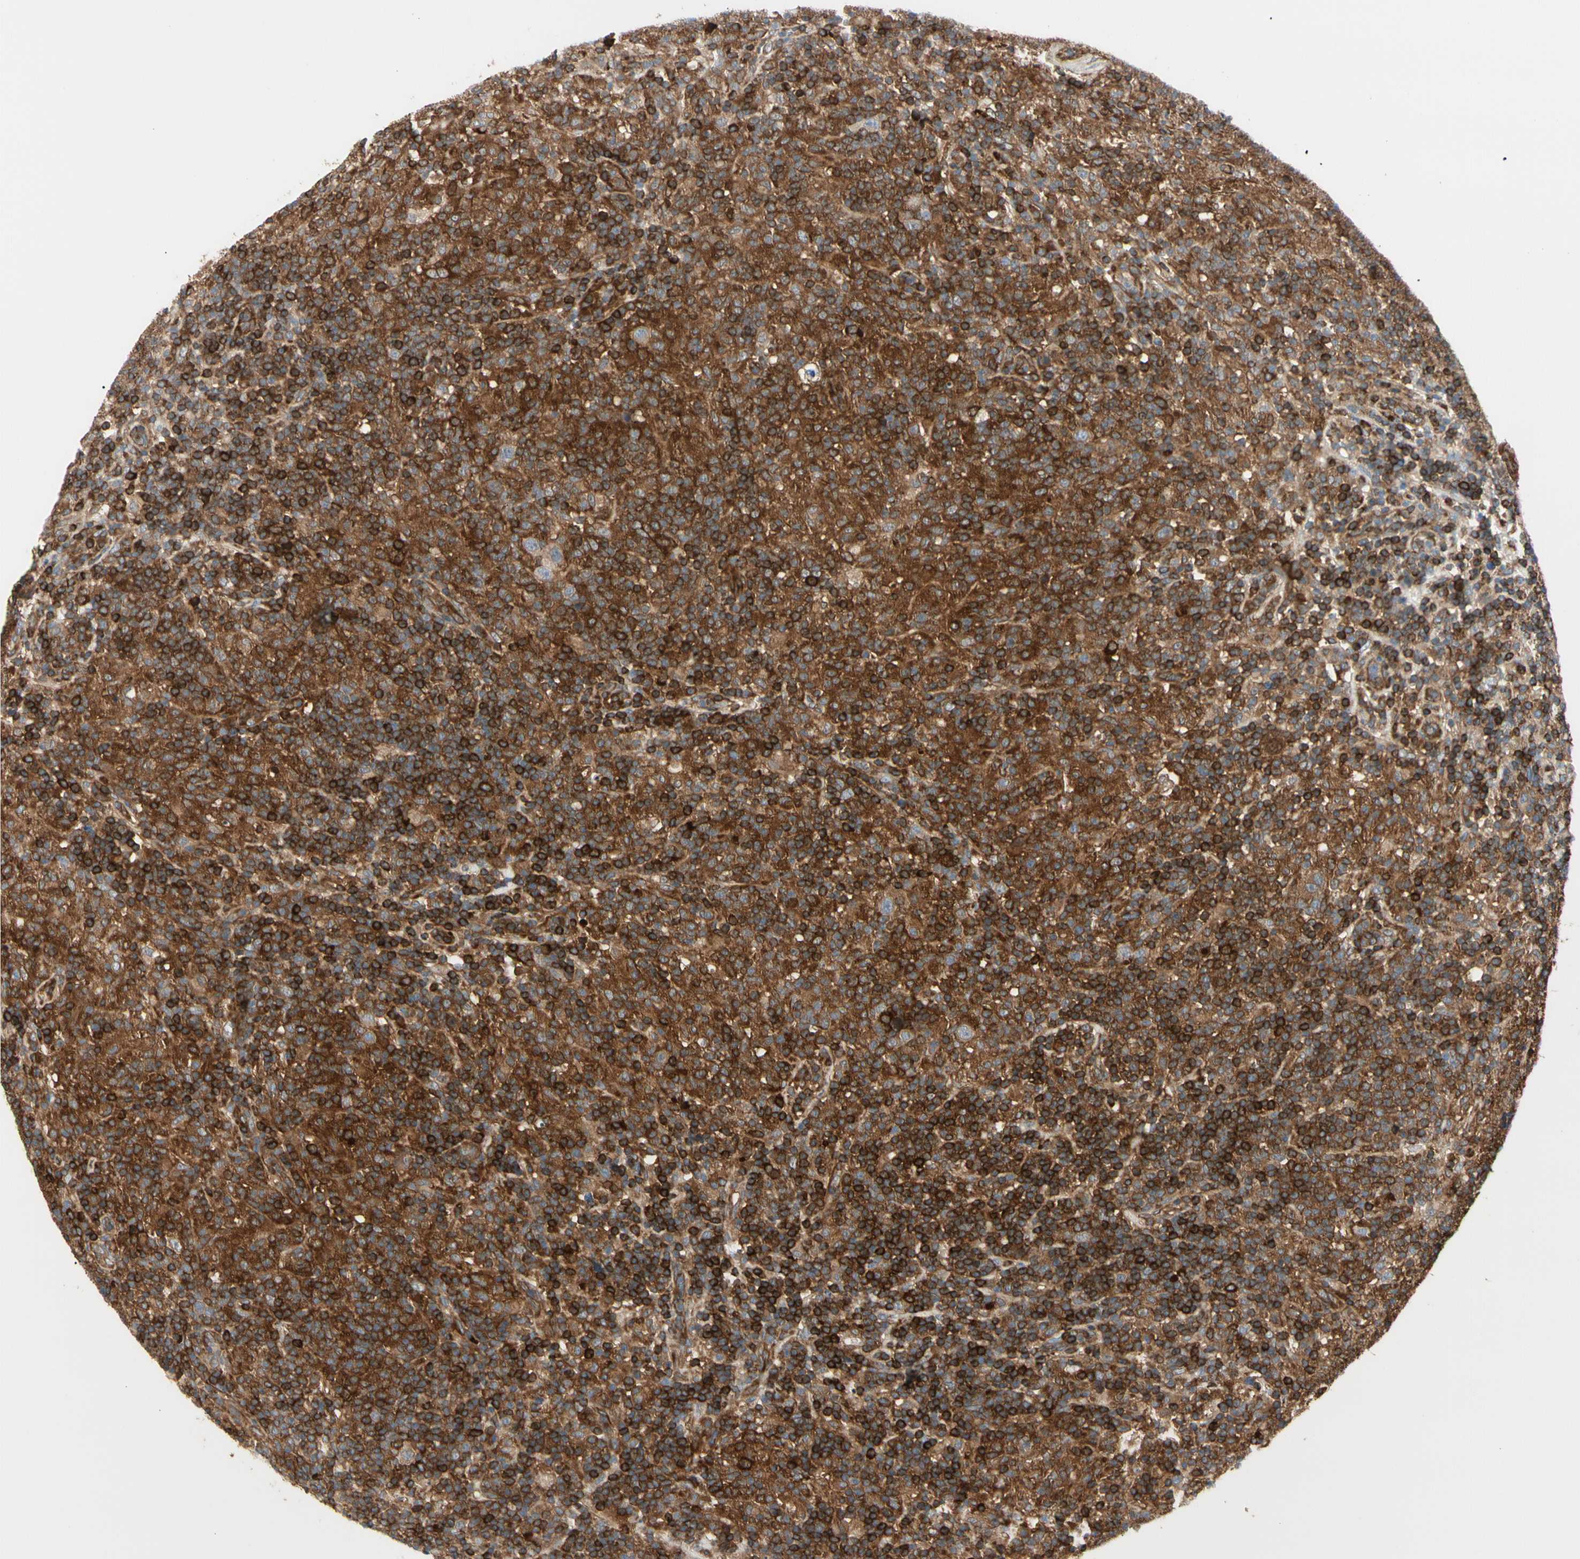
{"staining": {"intensity": "moderate", "quantity": ">75%", "location": "cytoplasmic/membranous"}, "tissue": "lymphoma", "cell_type": "Tumor cells", "image_type": "cancer", "snomed": [{"axis": "morphology", "description": "Hodgkin's disease, NOS"}, {"axis": "topography", "description": "Lymph node"}], "caption": "Hodgkin's disease was stained to show a protein in brown. There is medium levels of moderate cytoplasmic/membranous expression in about >75% of tumor cells.", "gene": "NFKB2", "patient": {"sex": "male", "age": 70}}